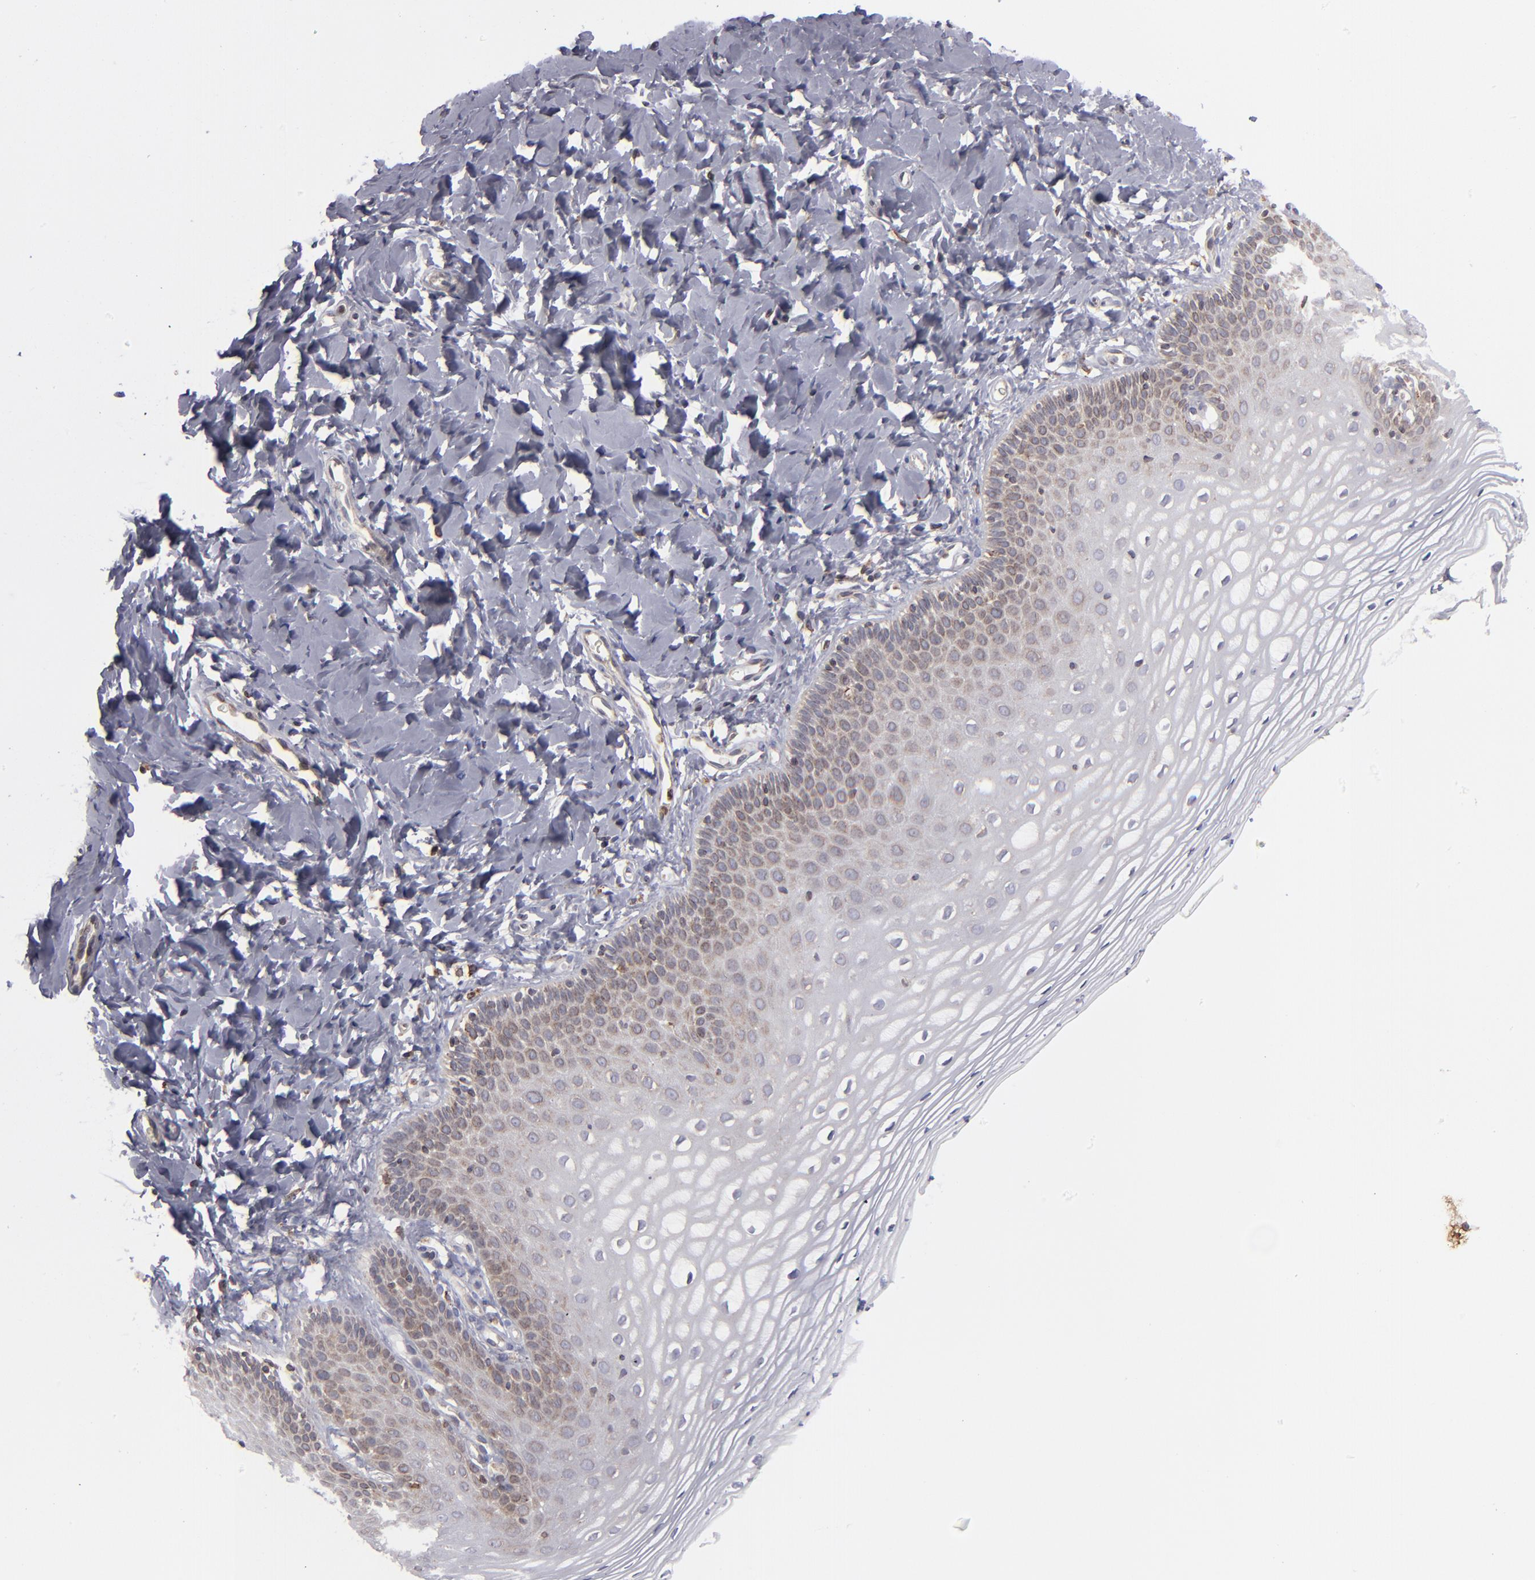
{"staining": {"intensity": "weak", "quantity": "25%-75%", "location": "cytoplasmic/membranous"}, "tissue": "vagina", "cell_type": "Squamous epithelial cells", "image_type": "normal", "snomed": [{"axis": "morphology", "description": "Normal tissue, NOS"}, {"axis": "topography", "description": "Vagina"}], "caption": "The image demonstrates a brown stain indicating the presence of a protein in the cytoplasmic/membranous of squamous epithelial cells in vagina. (brown staining indicates protein expression, while blue staining denotes nuclei).", "gene": "TMX1", "patient": {"sex": "female", "age": 55}}